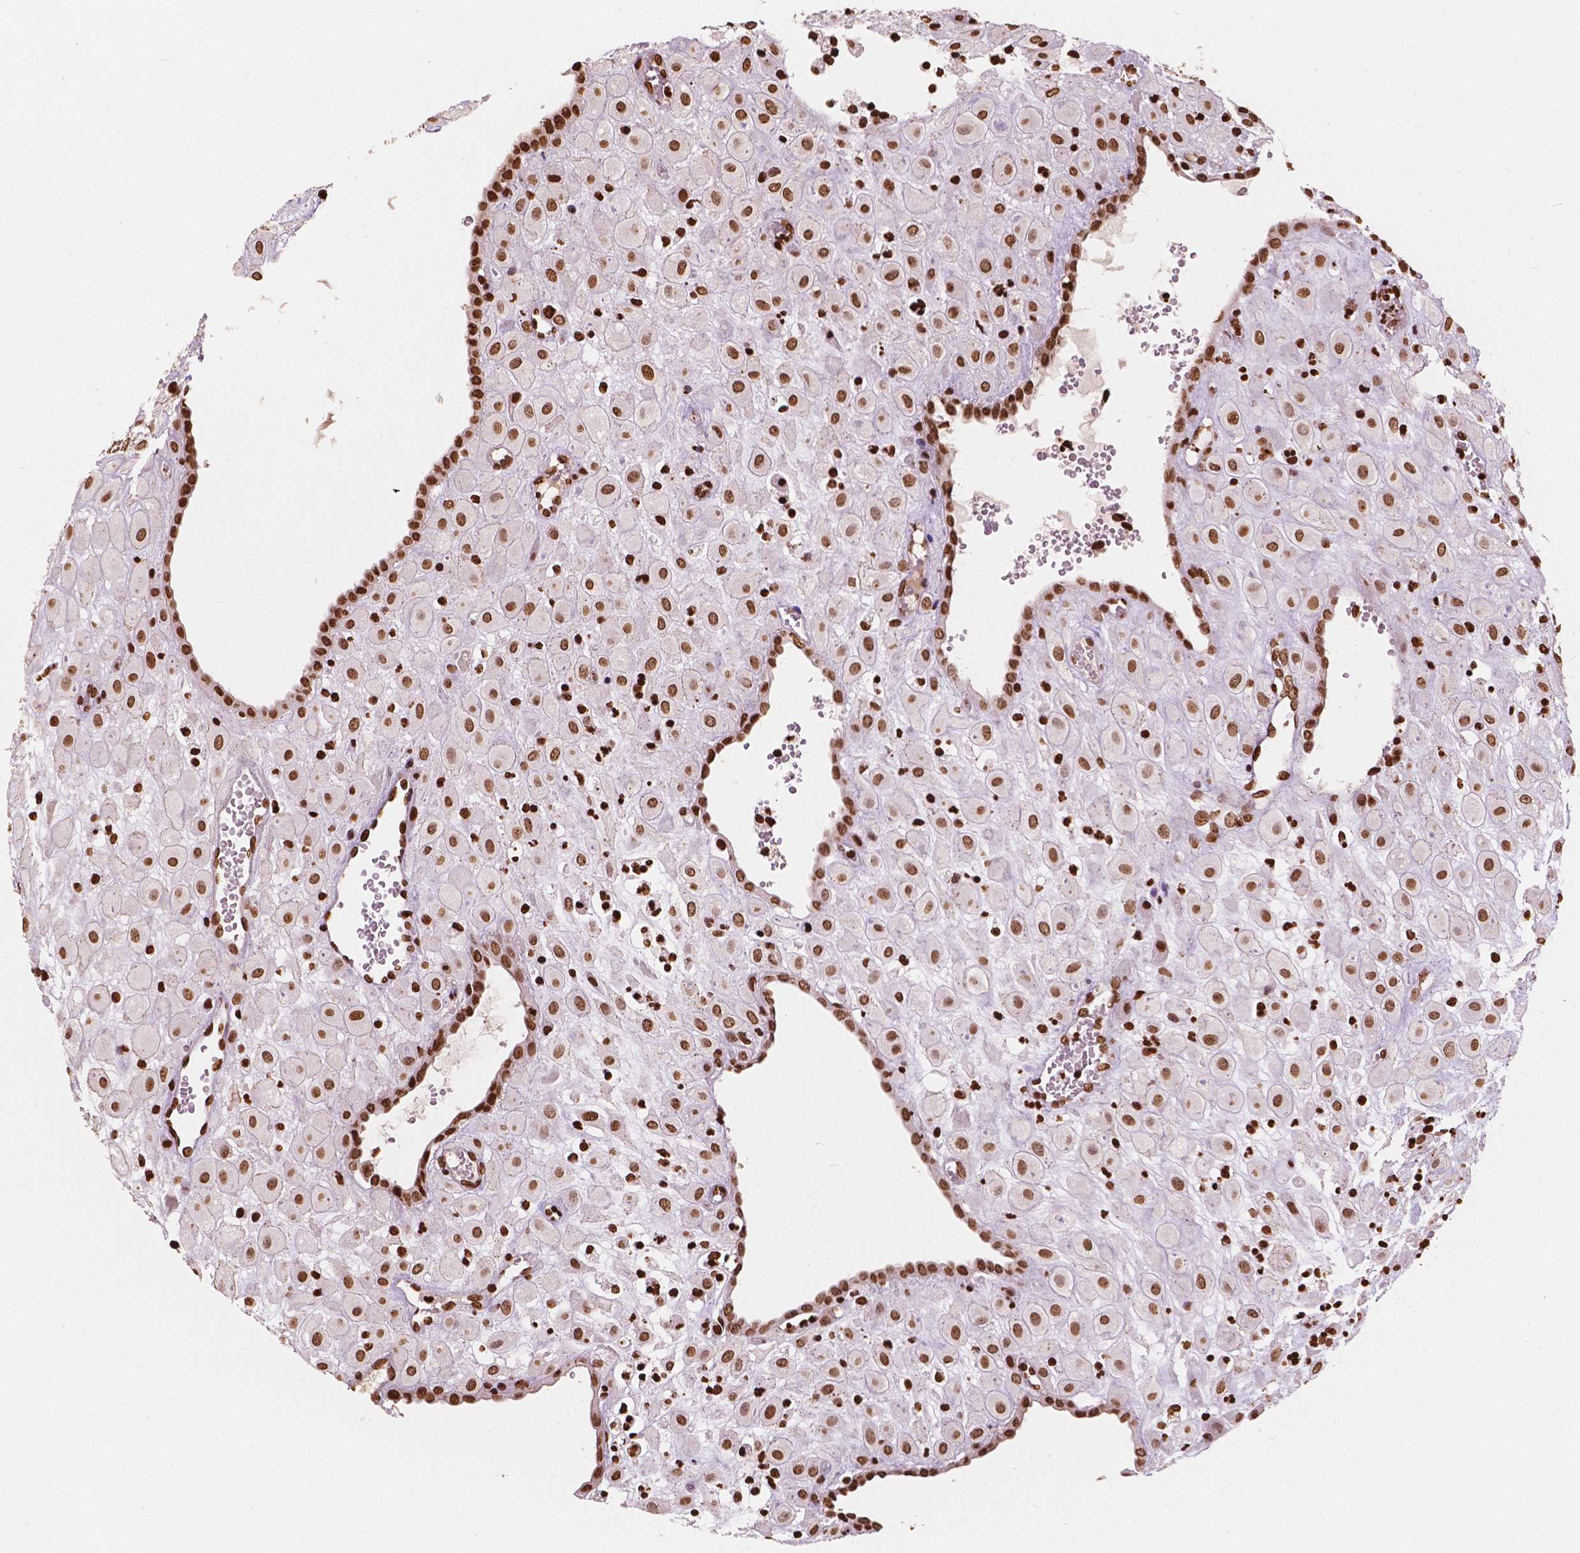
{"staining": {"intensity": "moderate", "quantity": ">75%", "location": "nuclear"}, "tissue": "placenta", "cell_type": "Decidual cells", "image_type": "normal", "snomed": [{"axis": "morphology", "description": "Normal tissue, NOS"}, {"axis": "topography", "description": "Placenta"}], "caption": "Protein expression by IHC shows moderate nuclear positivity in about >75% of decidual cells in benign placenta.", "gene": "H3C7", "patient": {"sex": "female", "age": 24}}